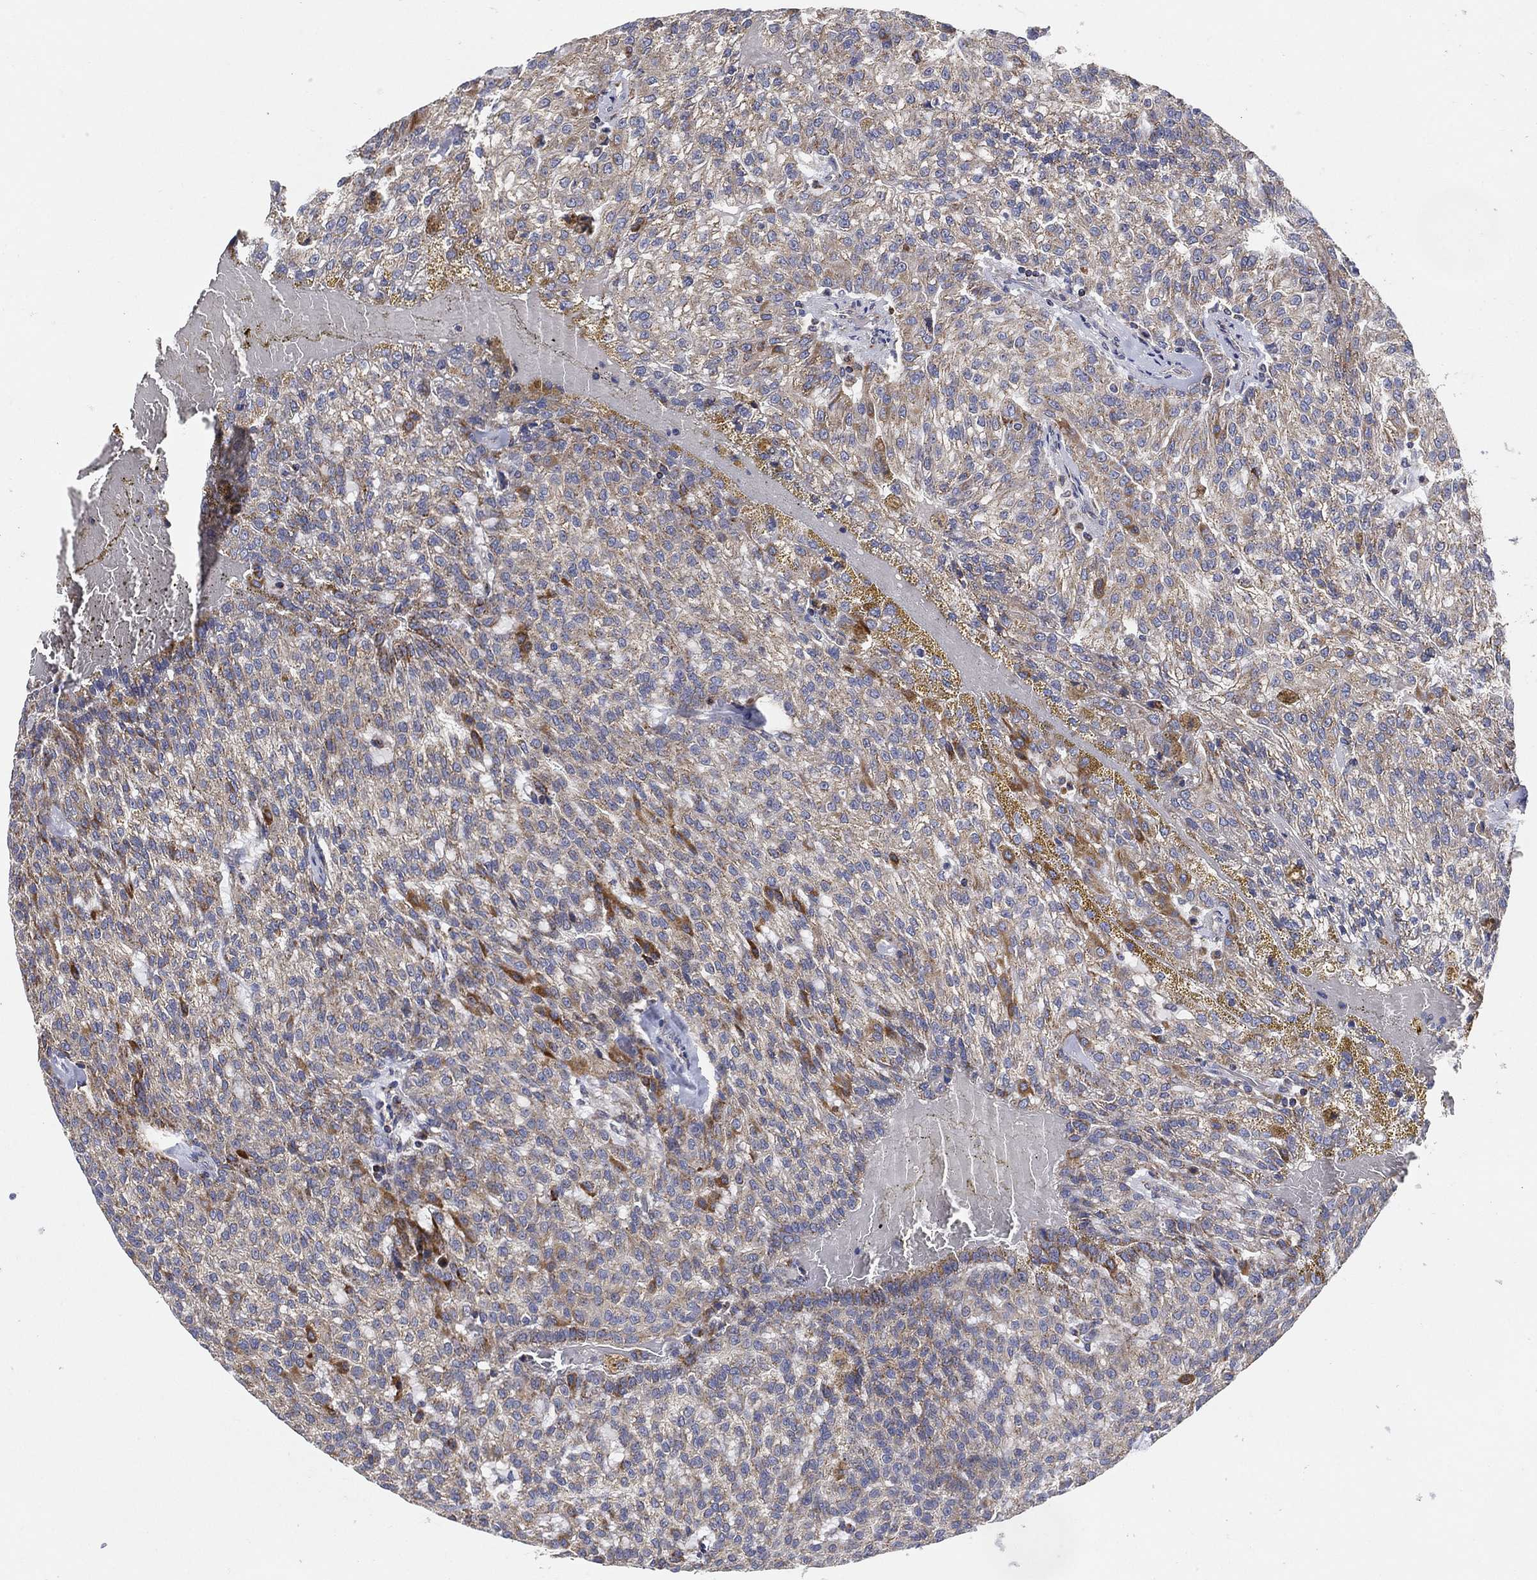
{"staining": {"intensity": "weak", "quantity": "25%-75%", "location": "cytoplasmic/membranous"}, "tissue": "renal cancer", "cell_type": "Tumor cells", "image_type": "cancer", "snomed": [{"axis": "morphology", "description": "Adenocarcinoma, NOS"}, {"axis": "topography", "description": "Kidney"}], "caption": "Adenocarcinoma (renal) stained with a brown dye demonstrates weak cytoplasmic/membranous positive expression in about 25%-75% of tumor cells.", "gene": "GCAT", "patient": {"sex": "male", "age": 63}}